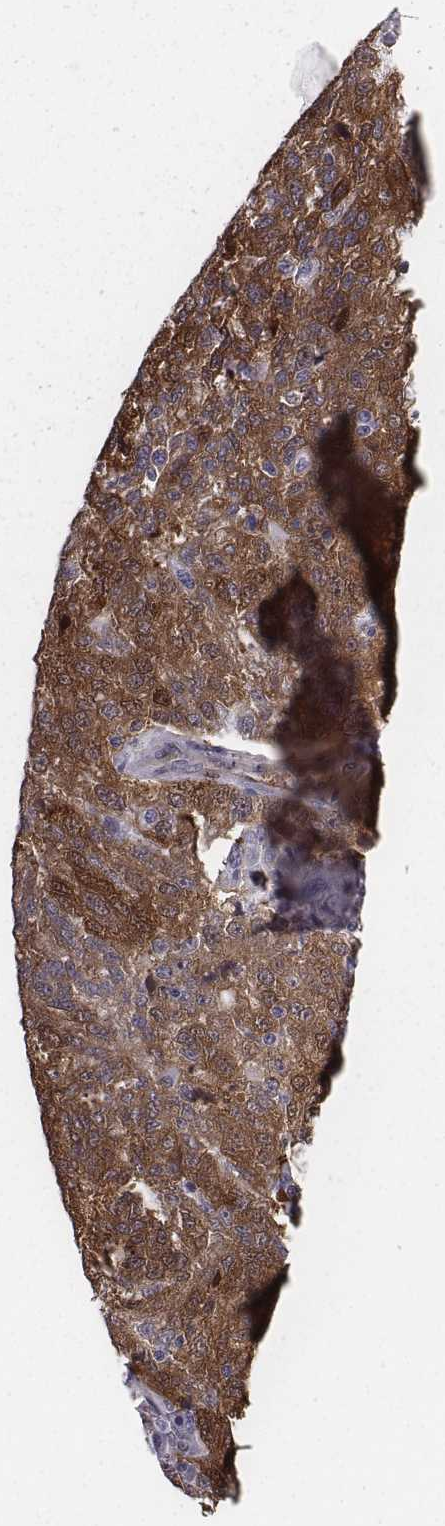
{"staining": {"intensity": "strong", "quantity": ">75%", "location": "cytoplasmic/membranous"}, "tissue": "ovarian cancer", "cell_type": "Tumor cells", "image_type": "cancer", "snomed": [{"axis": "morphology", "description": "Cystadenocarcinoma, serous, NOS"}, {"axis": "topography", "description": "Ovary"}], "caption": "IHC micrograph of neoplastic tissue: human ovarian cancer (serous cystadenocarcinoma) stained using immunohistochemistry (IHC) reveals high levels of strong protein expression localized specifically in the cytoplasmic/membranous of tumor cells, appearing as a cytoplasmic/membranous brown color.", "gene": "ISYNA1", "patient": {"sex": "female", "age": 71}}